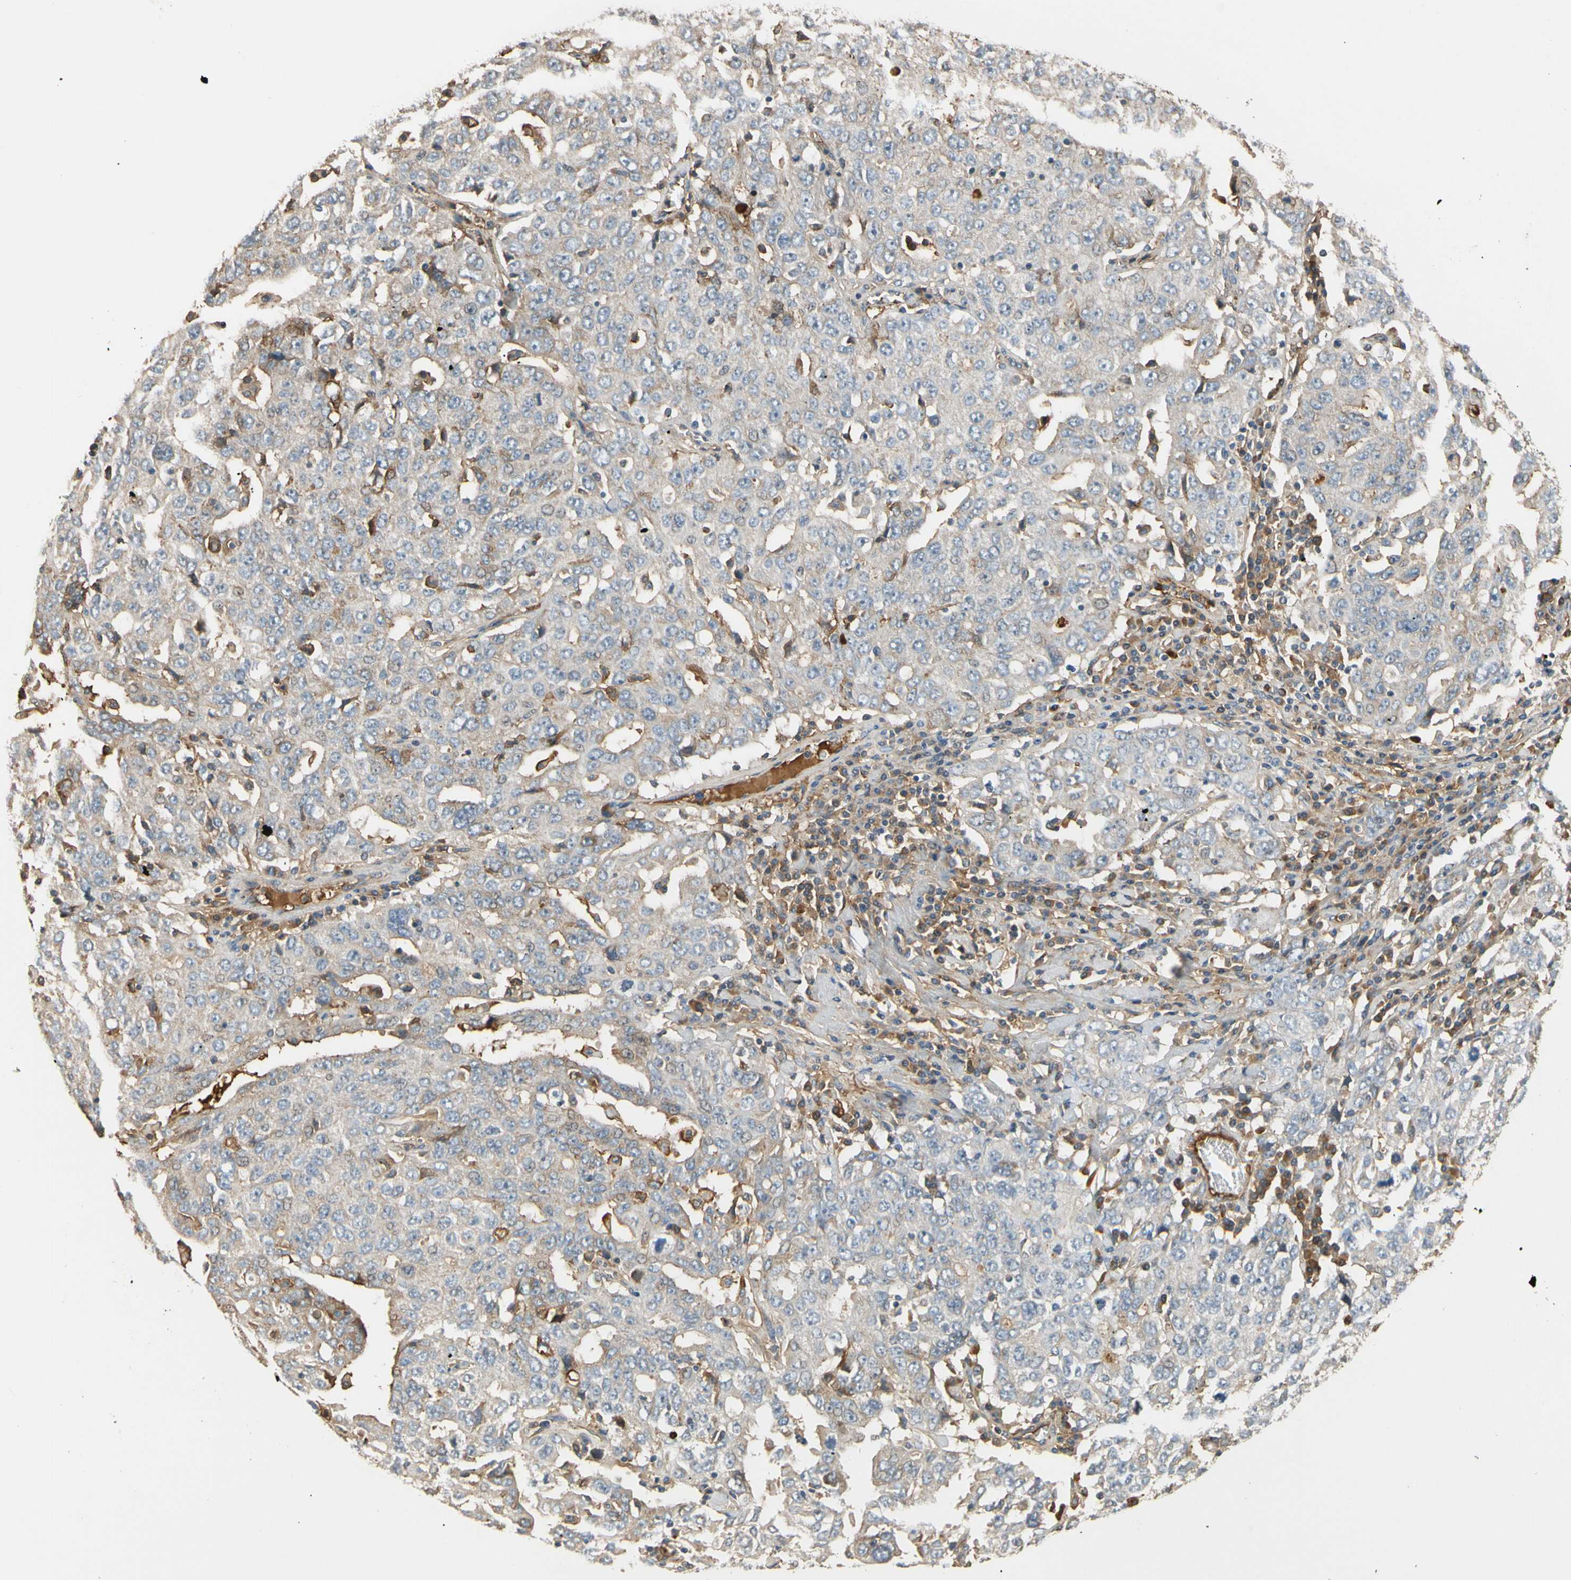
{"staining": {"intensity": "weak", "quantity": ">75%", "location": "cytoplasmic/membranous"}, "tissue": "ovarian cancer", "cell_type": "Tumor cells", "image_type": "cancer", "snomed": [{"axis": "morphology", "description": "Carcinoma, endometroid"}, {"axis": "topography", "description": "Ovary"}], "caption": "Brown immunohistochemical staining in human ovarian endometroid carcinoma shows weak cytoplasmic/membranous staining in approximately >75% of tumor cells. (Stains: DAB (3,3'-diaminobenzidine) in brown, nuclei in blue, Microscopy: brightfield microscopy at high magnification).", "gene": "C4A", "patient": {"sex": "female", "age": 62}}